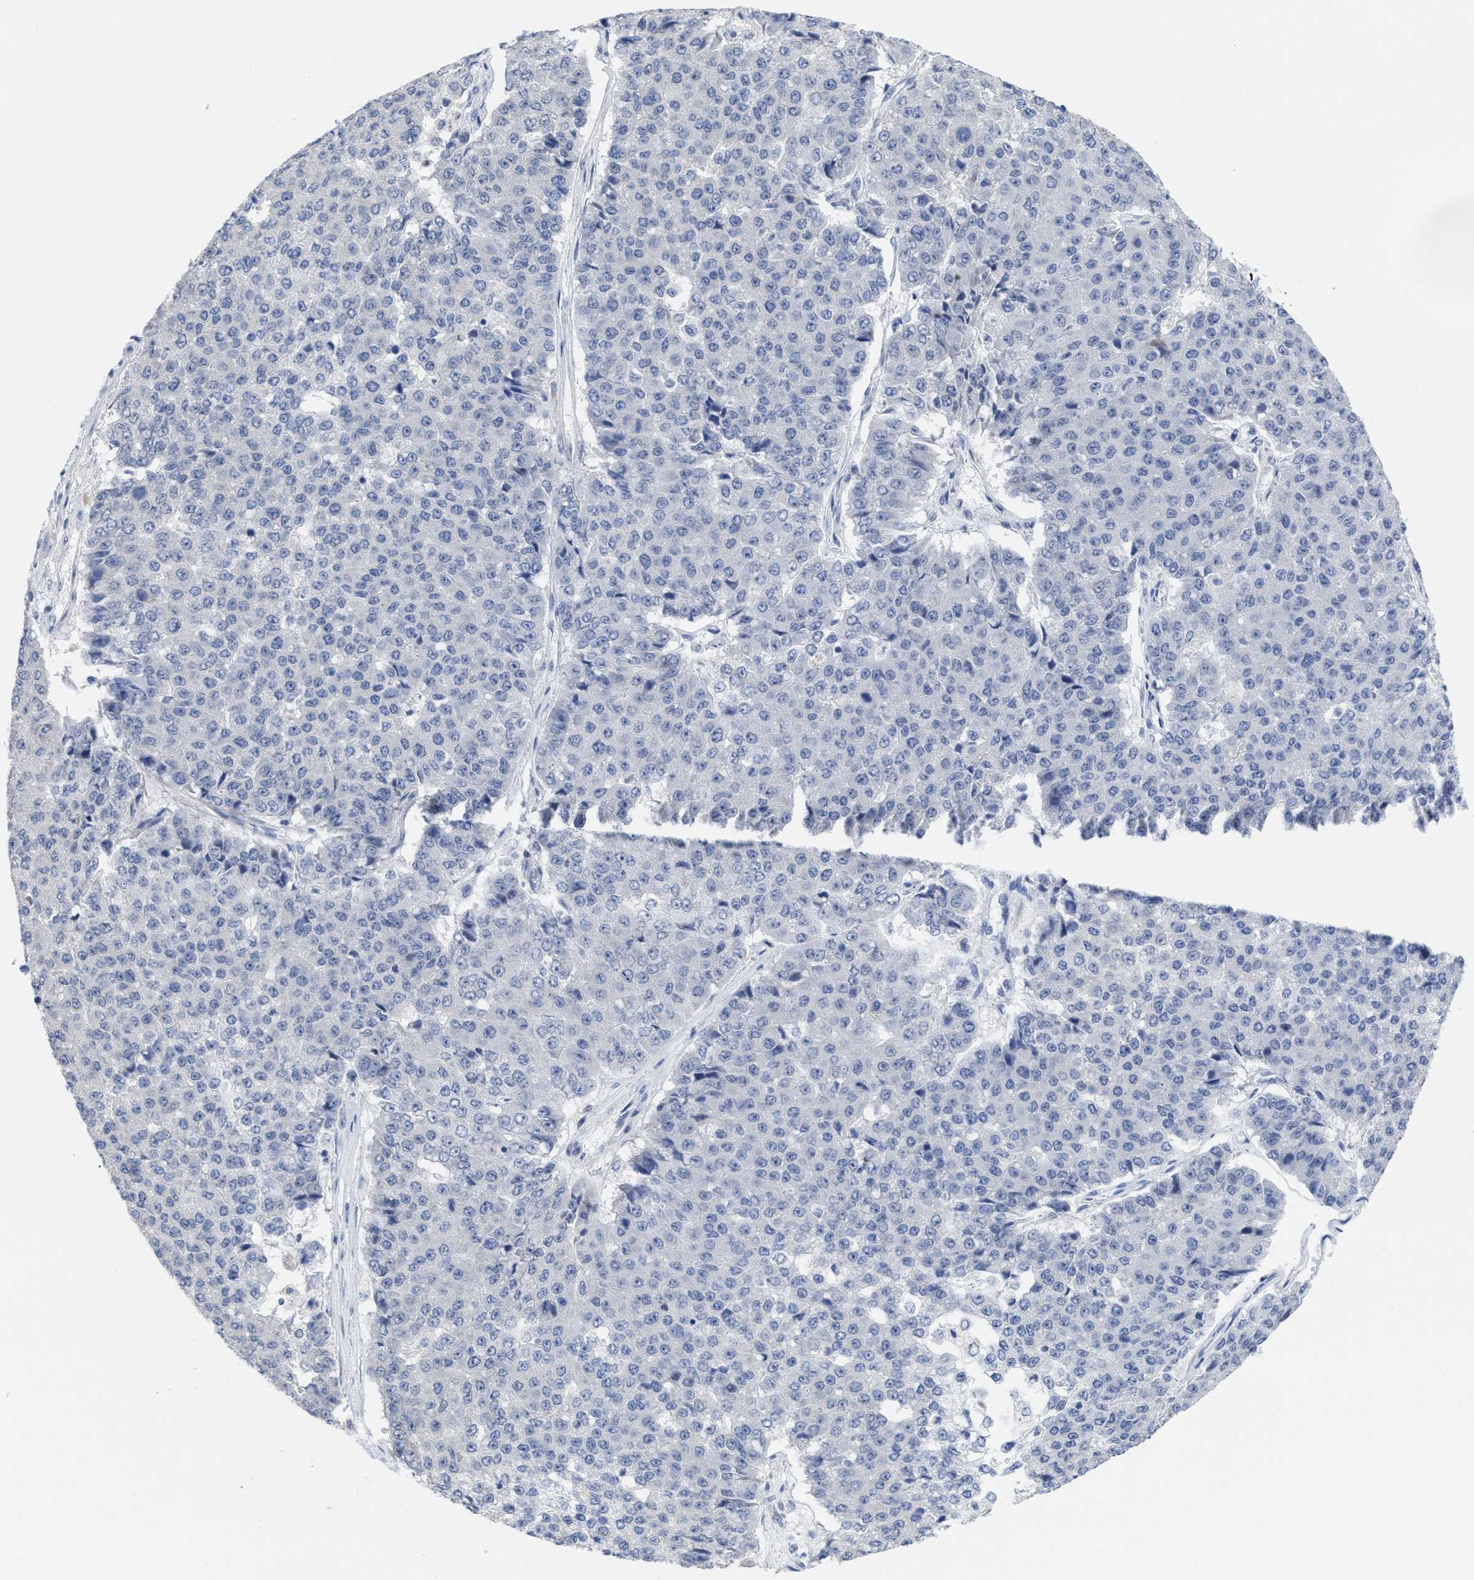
{"staining": {"intensity": "negative", "quantity": "none", "location": "none"}, "tissue": "pancreatic cancer", "cell_type": "Tumor cells", "image_type": "cancer", "snomed": [{"axis": "morphology", "description": "Adenocarcinoma, NOS"}, {"axis": "topography", "description": "Pancreas"}], "caption": "The histopathology image displays no staining of tumor cells in pancreatic adenocarcinoma. The staining is performed using DAB (3,3'-diaminobenzidine) brown chromogen with nuclei counter-stained in using hematoxylin.", "gene": "ACKR1", "patient": {"sex": "male", "age": 50}}